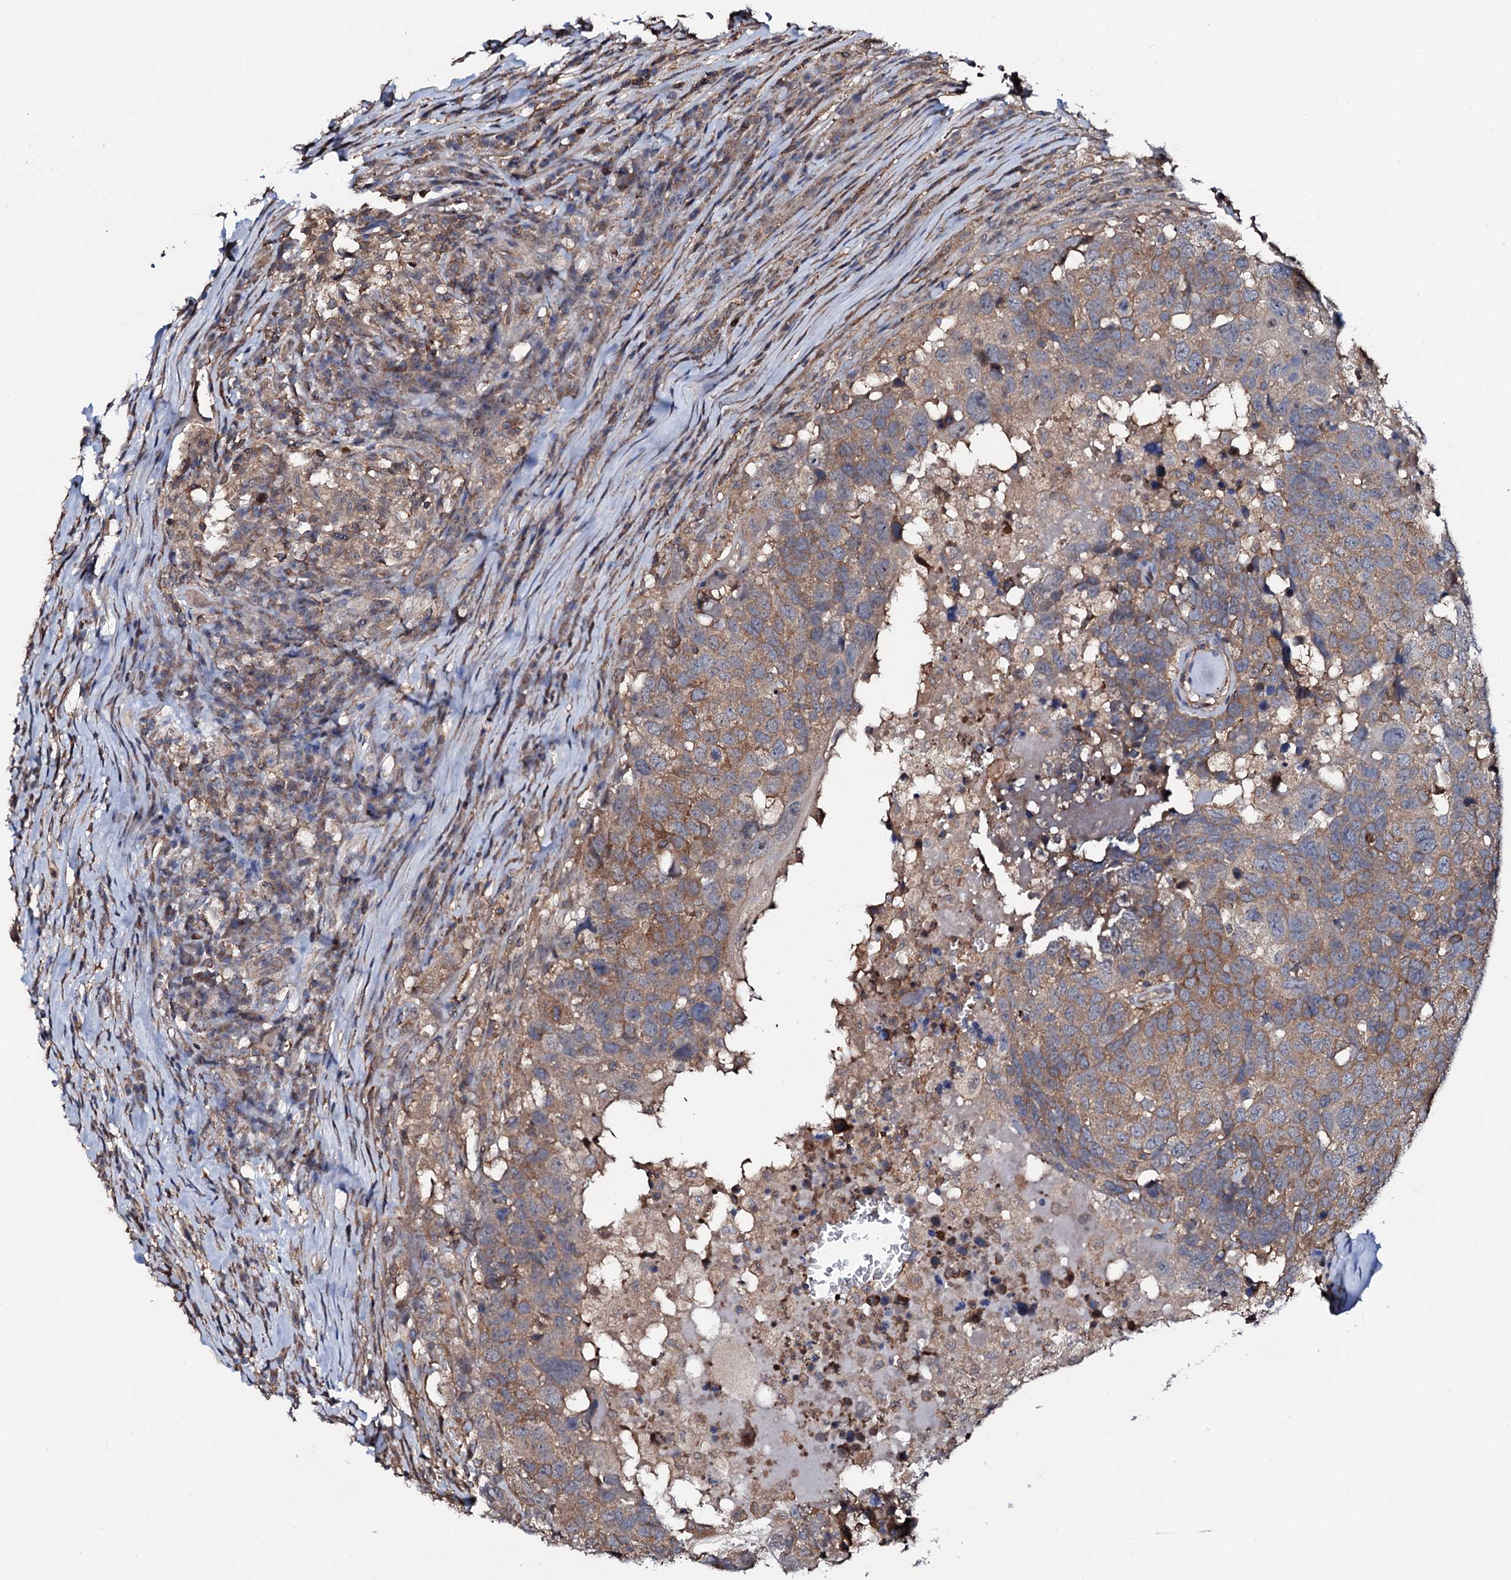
{"staining": {"intensity": "moderate", "quantity": "25%-75%", "location": "cytoplasmic/membranous"}, "tissue": "head and neck cancer", "cell_type": "Tumor cells", "image_type": "cancer", "snomed": [{"axis": "morphology", "description": "Squamous cell carcinoma, NOS"}, {"axis": "topography", "description": "Head-Neck"}], "caption": "Protein analysis of head and neck cancer tissue reveals moderate cytoplasmic/membranous staining in about 25%-75% of tumor cells.", "gene": "COG6", "patient": {"sex": "male", "age": 66}}